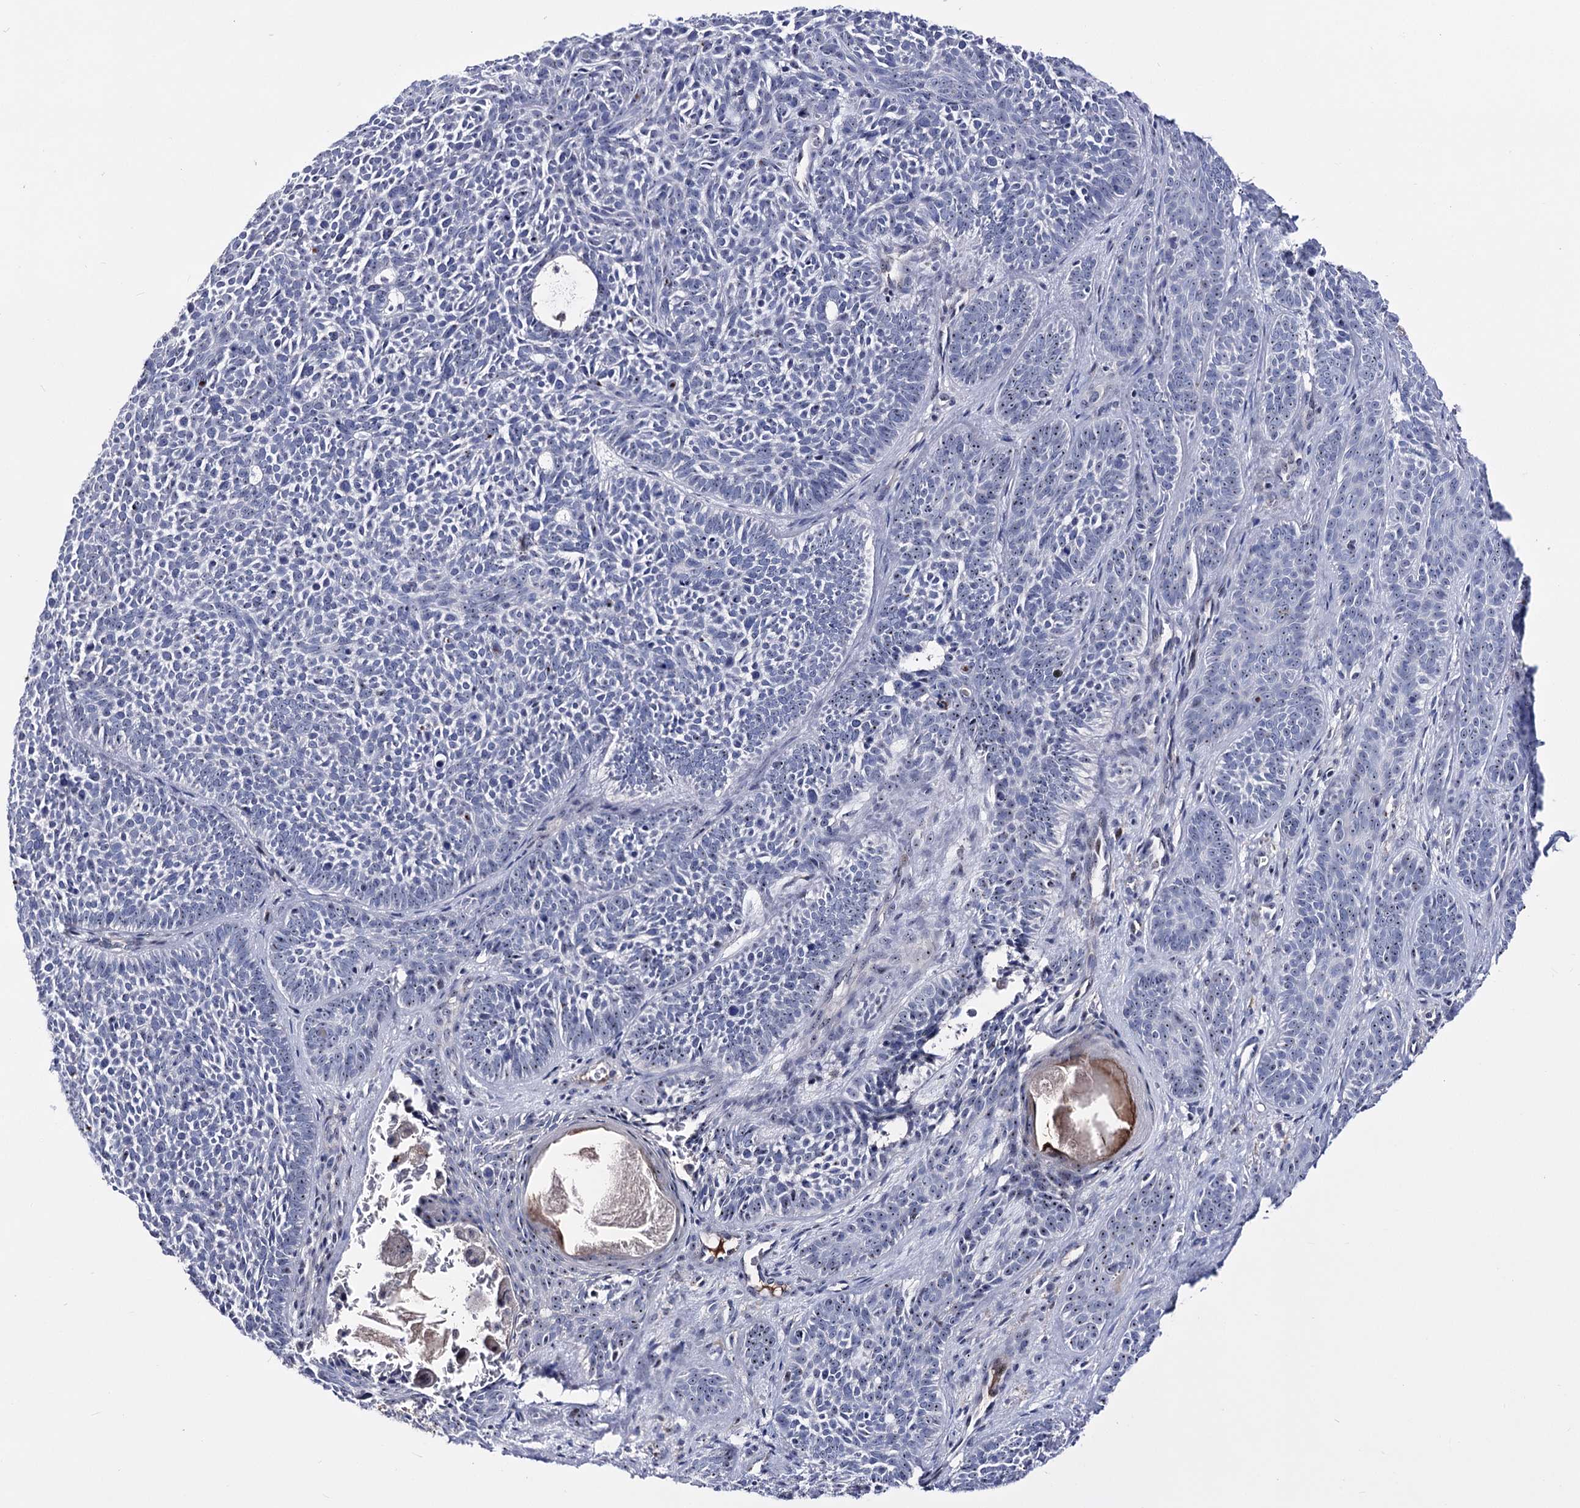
{"staining": {"intensity": "negative", "quantity": "none", "location": "none"}, "tissue": "skin cancer", "cell_type": "Tumor cells", "image_type": "cancer", "snomed": [{"axis": "morphology", "description": "Basal cell carcinoma"}, {"axis": "topography", "description": "Skin"}], "caption": "Tumor cells are negative for brown protein staining in skin cancer (basal cell carcinoma).", "gene": "PCGF5", "patient": {"sex": "male", "age": 85}}